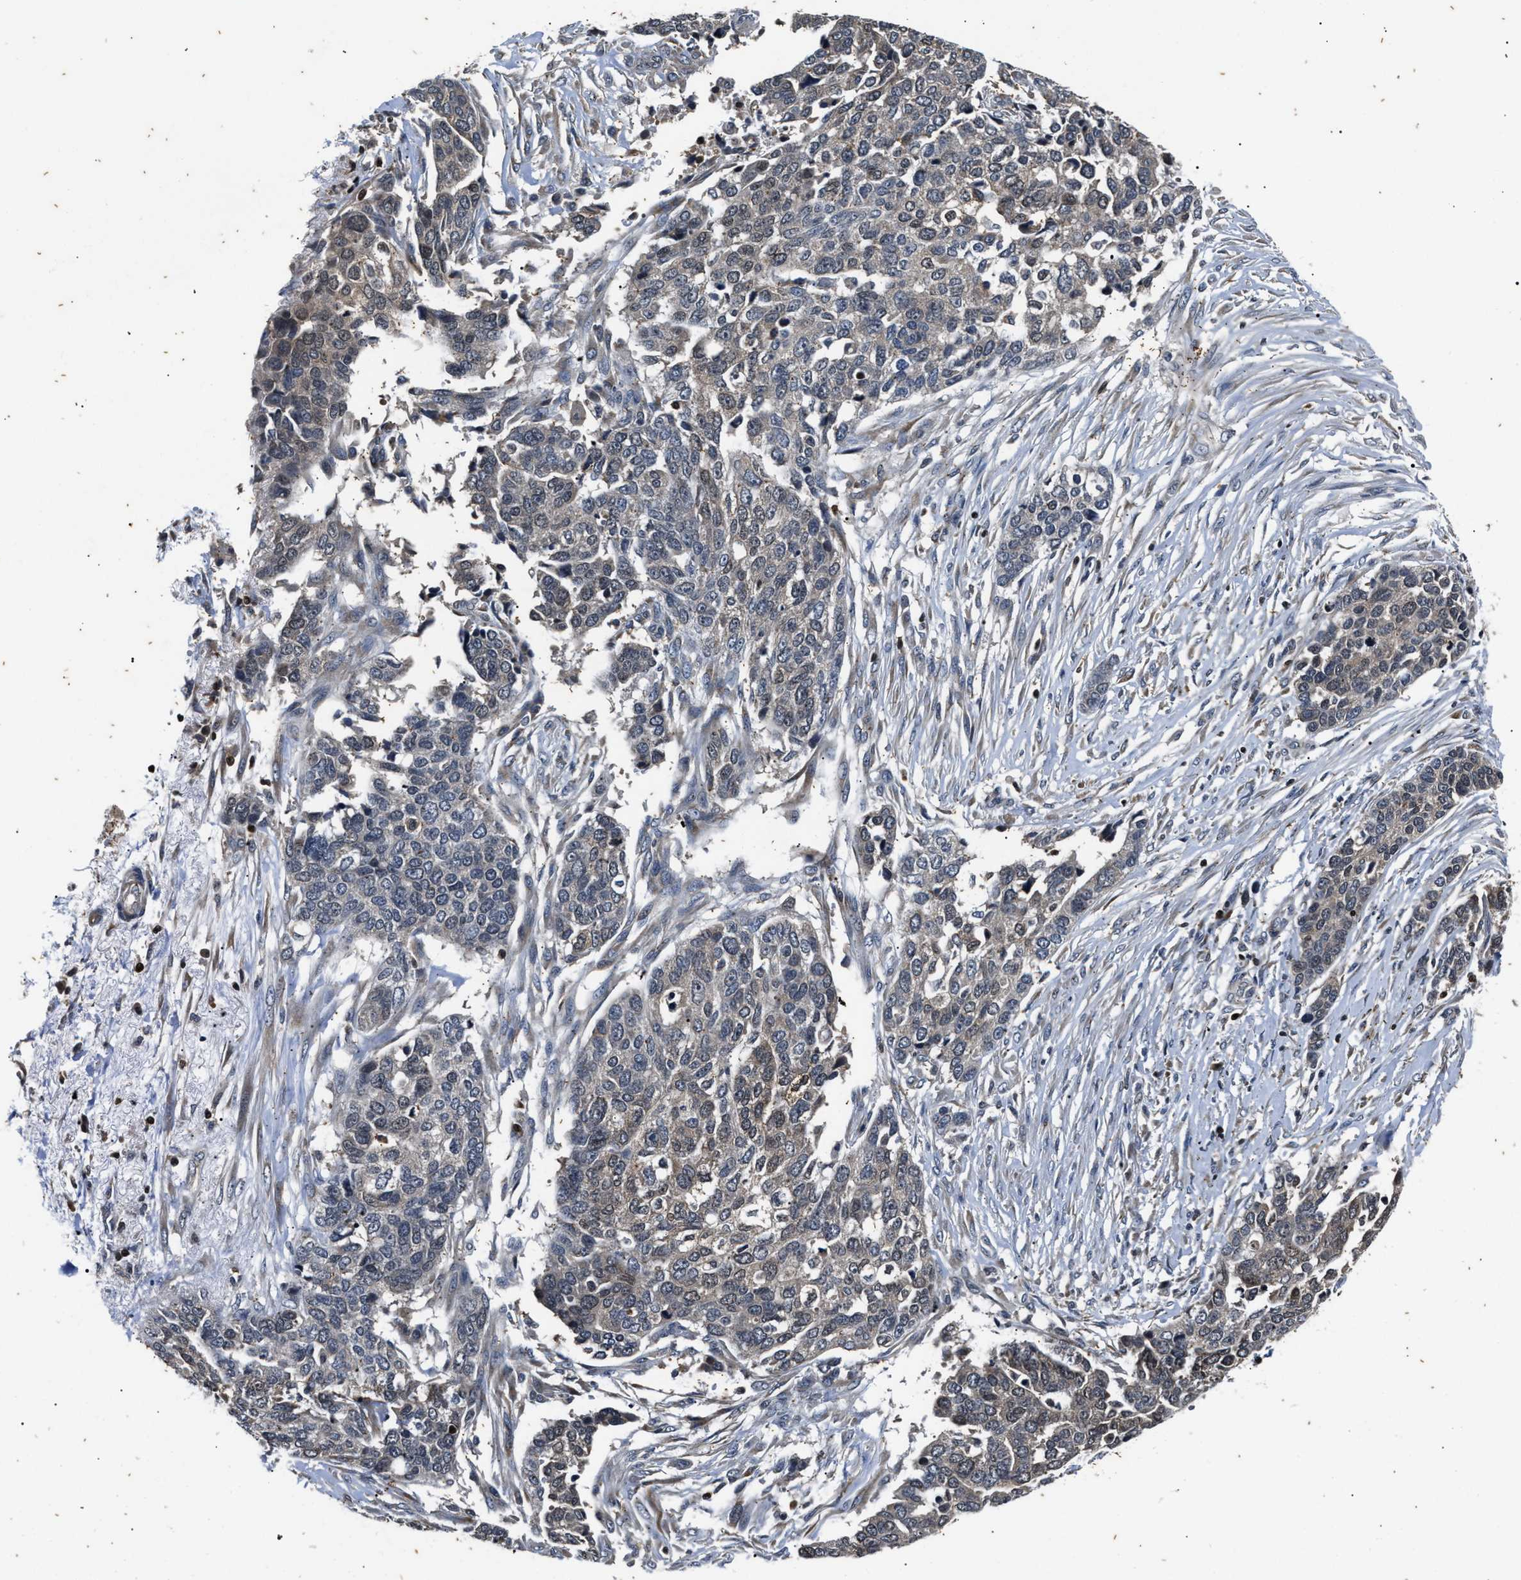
{"staining": {"intensity": "negative", "quantity": "none", "location": "none"}, "tissue": "ovarian cancer", "cell_type": "Tumor cells", "image_type": "cancer", "snomed": [{"axis": "morphology", "description": "Cystadenocarcinoma, serous, NOS"}, {"axis": "topography", "description": "Ovary"}], "caption": "Photomicrograph shows no significant protein expression in tumor cells of ovarian serous cystadenocarcinoma.", "gene": "PTPN7", "patient": {"sex": "female", "age": 44}}